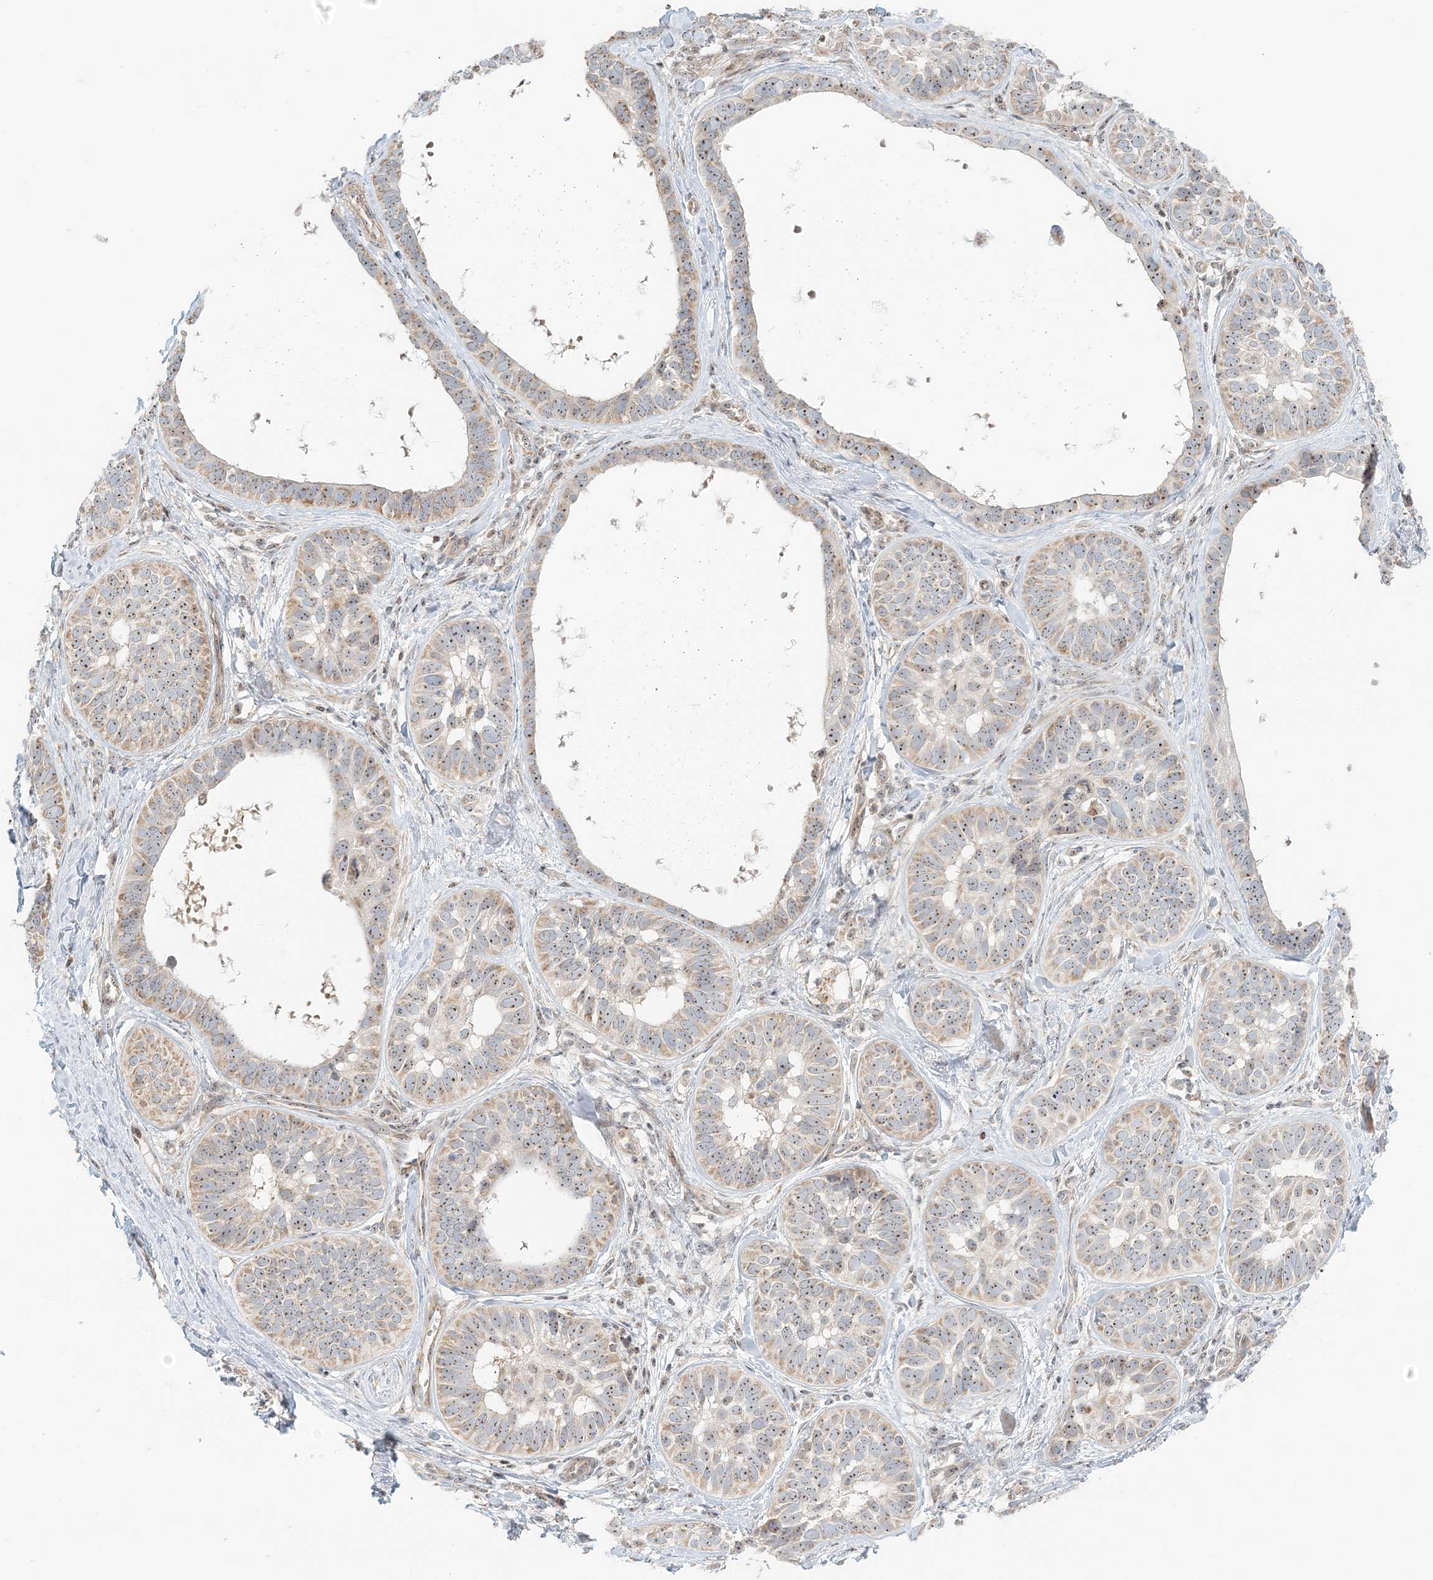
{"staining": {"intensity": "moderate", "quantity": ">75%", "location": "cytoplasmic/membranous,nuclear"}, "tissue": "skin cancer", "cell_type": "Tumor cells", "image_type": "cancer", "snomed": [{"axis": "morphology", "description": "Basal cell carcinoma"}, {"axis": "topography", "description": "Skin"}], "caption": "An immunohistochemistry histopathology image of tumor tissue is shown. Protein staining in brown labels moderate cytoplasmic/membranous and nuclear positivity in skin cancer within tumor cells.", "gene": "UBE2F", "patient": {"sex": "male", "age": 62}}